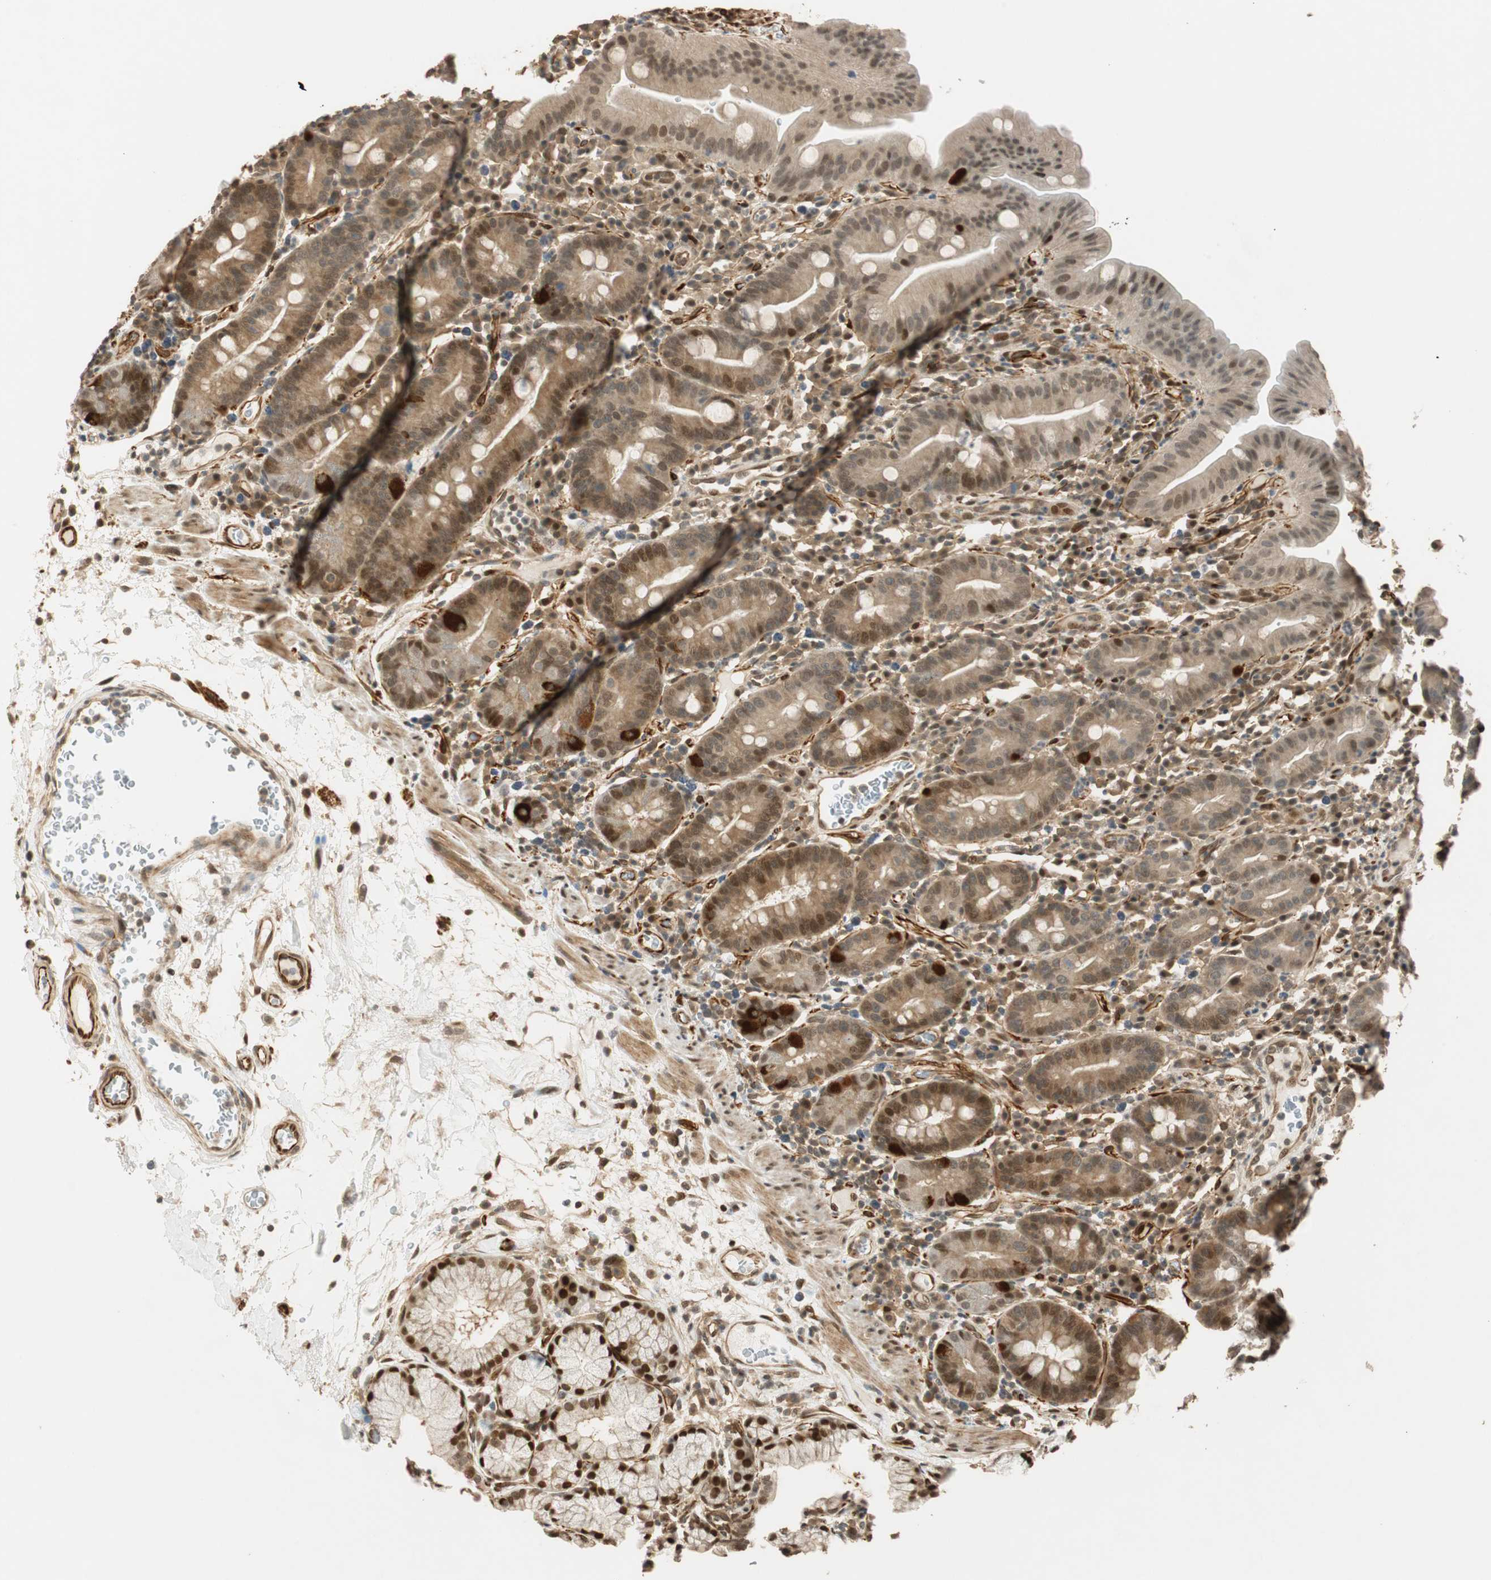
{"staining": {"intensity": "strong", "quantity": "<25%", "location": "cytoplasmic/membranous,nuclear"}, "tissue": "duodenum", "cell_type": "Glandular cells", "image_type": "normal", "snomed": [{"axis": "morphology", "description": "Normal tissue, NOS"}, {"axis": "topography", "description": "Duodenum"}], "caption": "Protein expression analysis of normal human duodenum reveals strong cytoplasmic/membranous,nuclear staining in approximately <25% of glandular cells. (Stains: DAB (3,3'-diaminobenzidine) in brown, nuclei in blue, Microscopy: brightfield microscopy at high magnification).", "gene": "NES", "patient": {"sex": "male", "age": 50}}